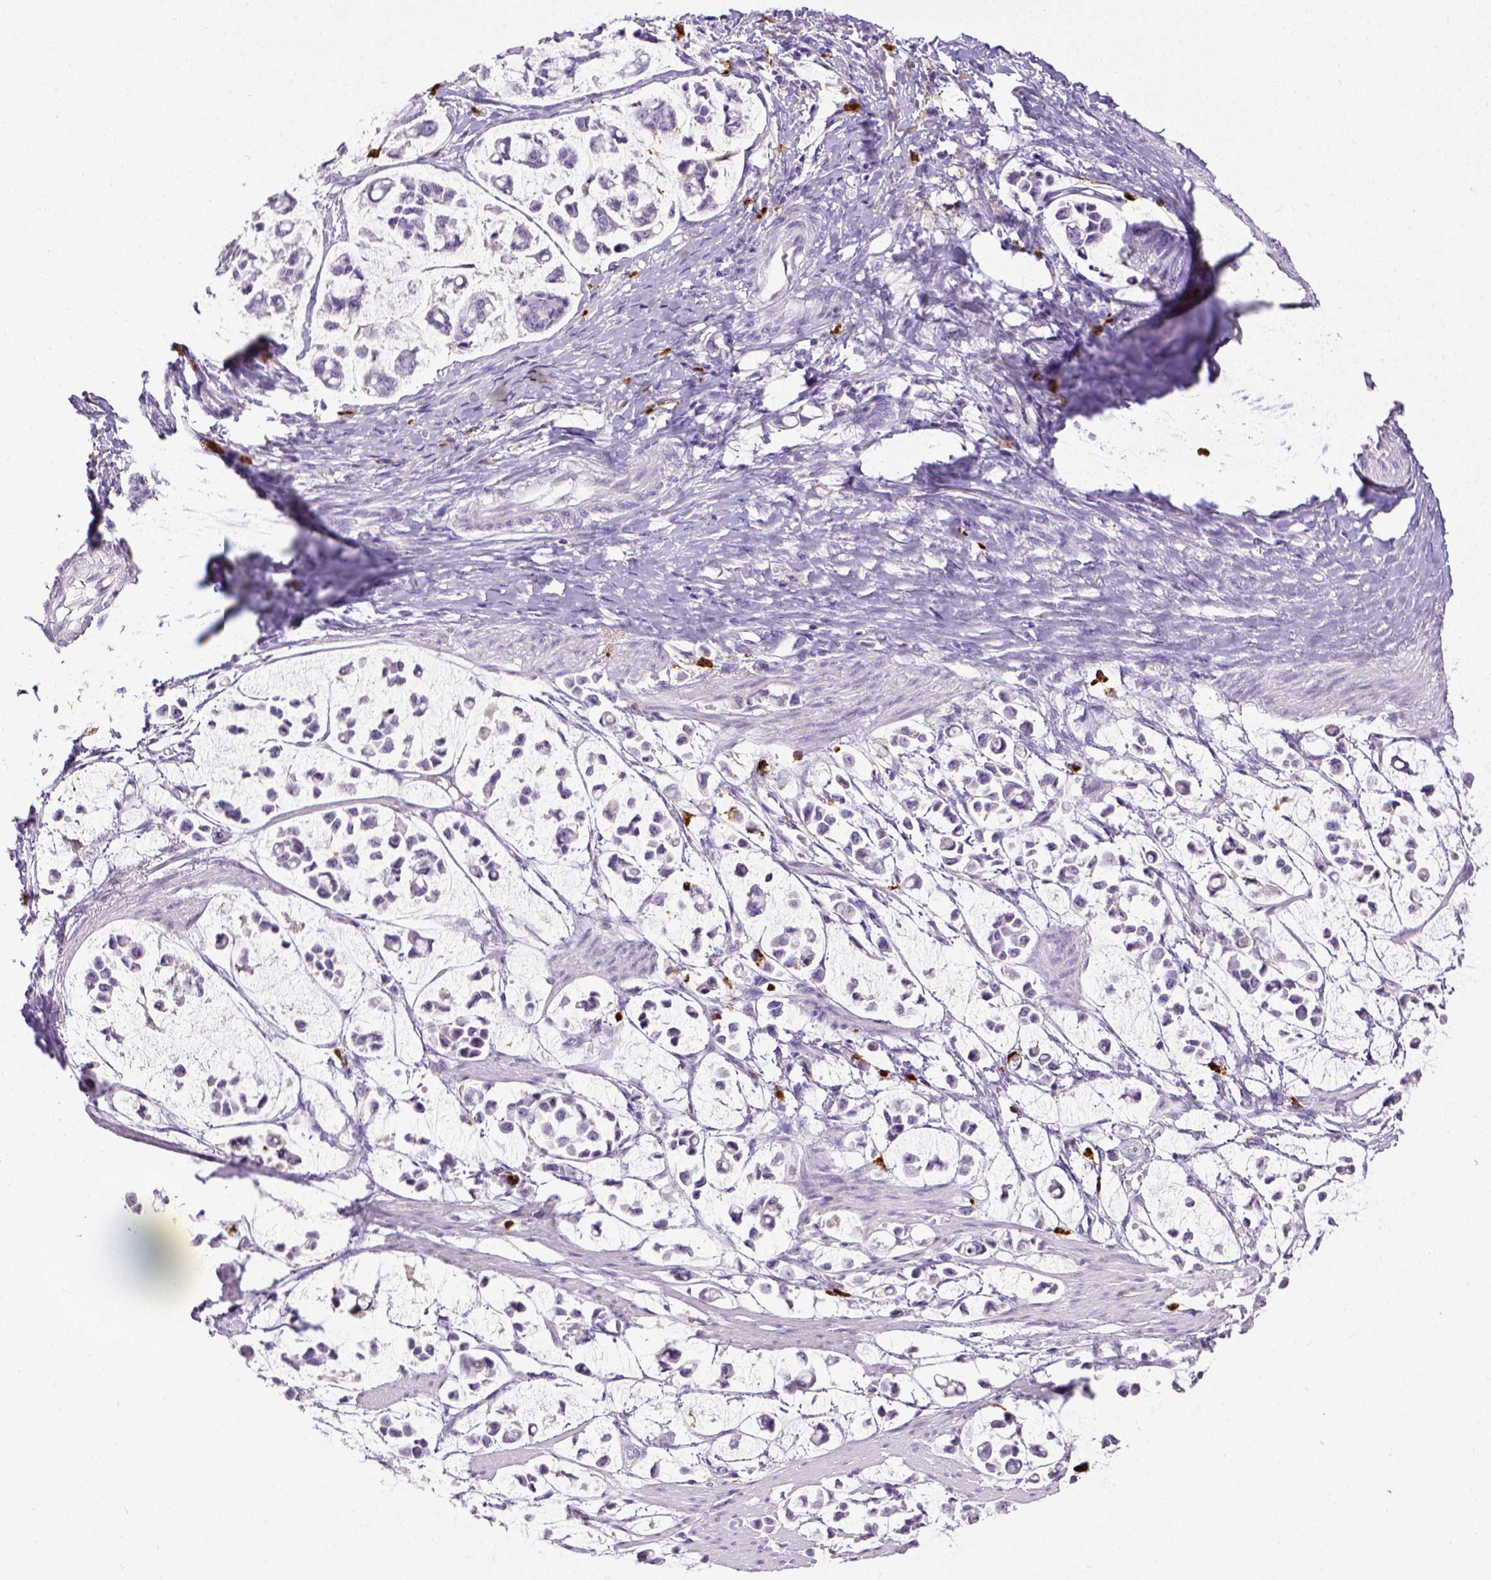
{"staining": {"intensity": "negative", "quantity": "none", "location": "none"}, "tissue": "stomach cancer", "cell_type": "Tumor cells", "image_type": "cancer", "snomed": [{"axis": "morphology", "description": "Adenocarcinoma, NOS"}, {"axis": "topography", "description": "Stomach"}], "caption": "A histopathology image of human stomach adenocarcinoma is negative for staining in tumor cells. (Brightfield microscopy of DAB (3,3'-diaminobenzidine) IHC at high magnification).", "gene": "ITGAM", "patient": {"sex": "male", "age": 82}}